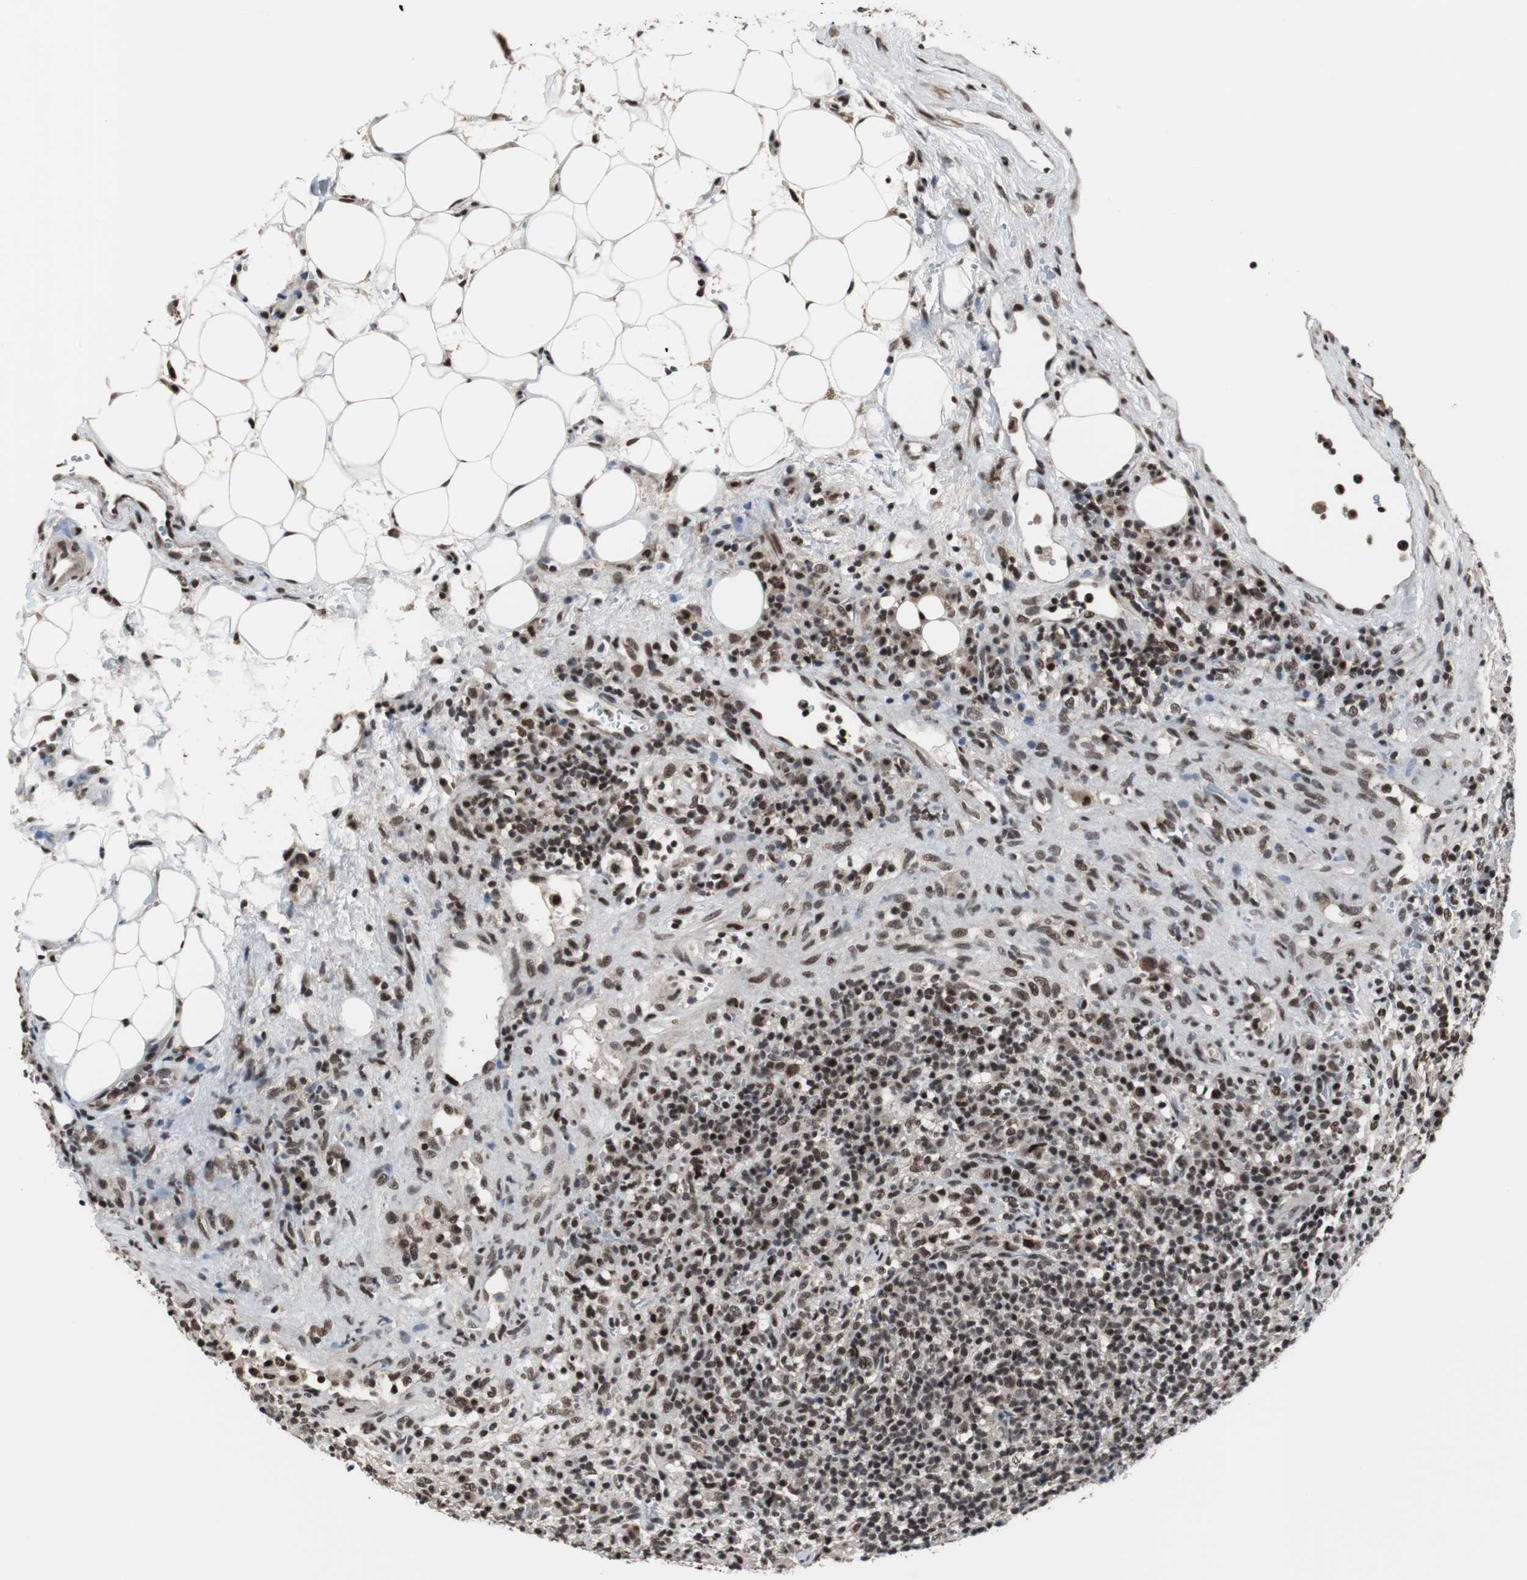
{"staining": {"intensity": "strong", "quantity": ">75%", "location": "nuclear"}, "tissue": "lymphoma", "cell_type": "Tumor cells", "image_type": "cancer", "snomed": [{"axis": "morphology", "description": "Hodgkin's disease, NOS"}, {"axis": "topography", "description": "Lymph node"}], "caption": "IHC photomicrograph of neoplastic tissue: Hodgkin's disease stained using IHC demonstrates high levels of strong protein expression localized specifically in the nuclear of tumor cells, appearing as a nuclear brown color.", "gene": "CDK9", "patient": {"sex": "male", "age": 65}}